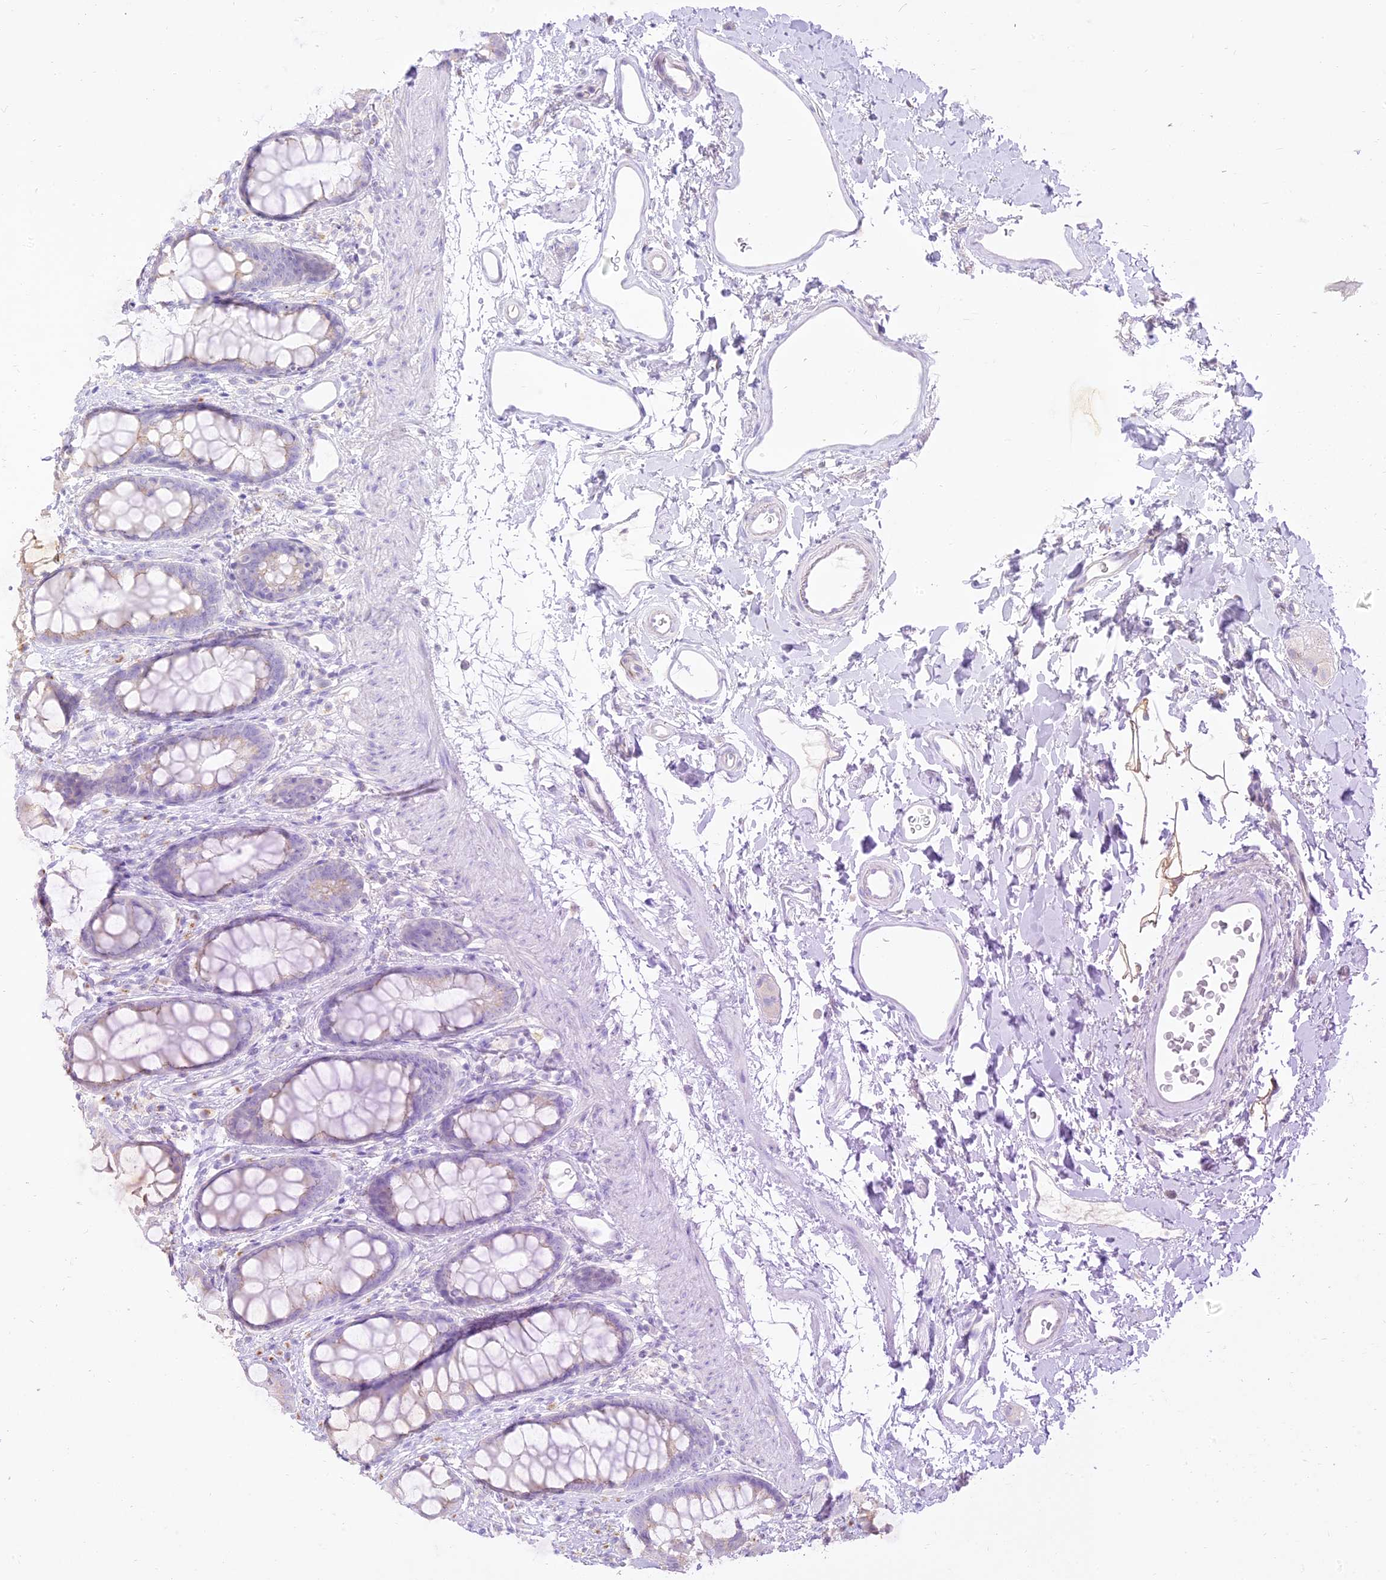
{"staining": {"intensity": "weak", "quantity": "<25%", "location": "cytoplasmic/membranous"}, "tissue": "rectum", "cell_type": "Glandular cells", "image_type": "normal", "snomed": [{"axis": "morphology", "description": "Normal tissue, NOS"}, {"axis": "topography", "description": "Rectum"}], "caption": "Immunohistochemistry micrograph of normal rectum: rectum stained with DAB (3,3'-diaminobenzidine) exhibits no significant protein positivity in glandular cells. (DAB immunohistochemistry visualized using brightfield microscopy, high magnification).", "gene": "SEC13", "patient": {"sex": "female", "age": 65}}